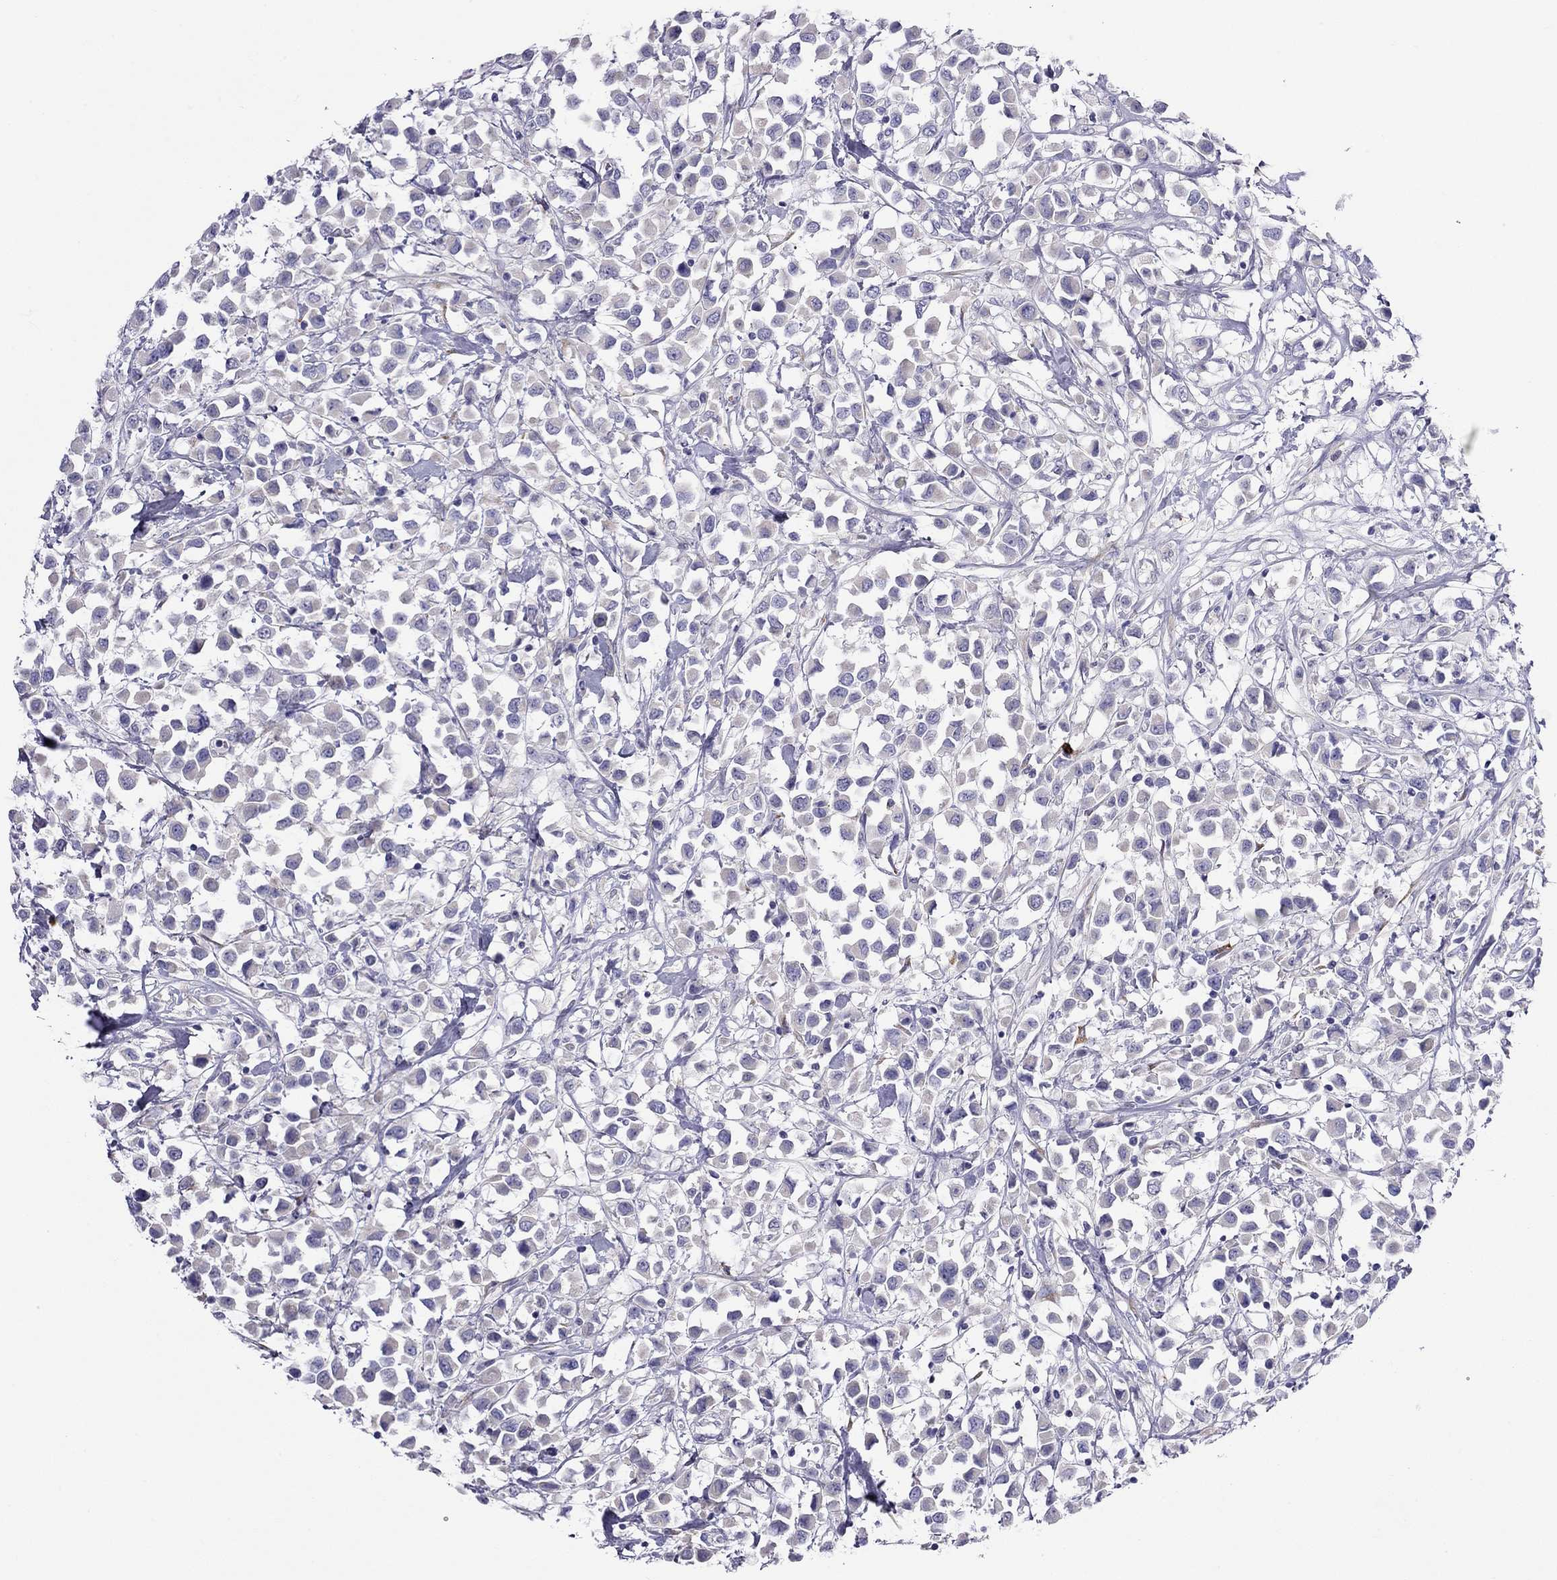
{"staining": {"intensity": "negative", "quantity": "none", "location": "none"}, "tissue": "breast cancer", "cell_type": "Tumor cells", "image_type": "cancer", "snomed": [{"axis": "morphology", "description": "Duct carcinoma"}, {"axis": "topography", "description": "Breast"}], "caption": "Tumor cells show no significant staining in breast cancer (invasive ductal carcinoma). The staining was performed using DAB (3,3'-diaminobenzidine) to visualize the protein expression in brown, while the nuclei were stained in blue with hematoxylin (Magnification: 20x).", "gene": "CPNE4", "patient": {"sex": "female", "age": 61}}